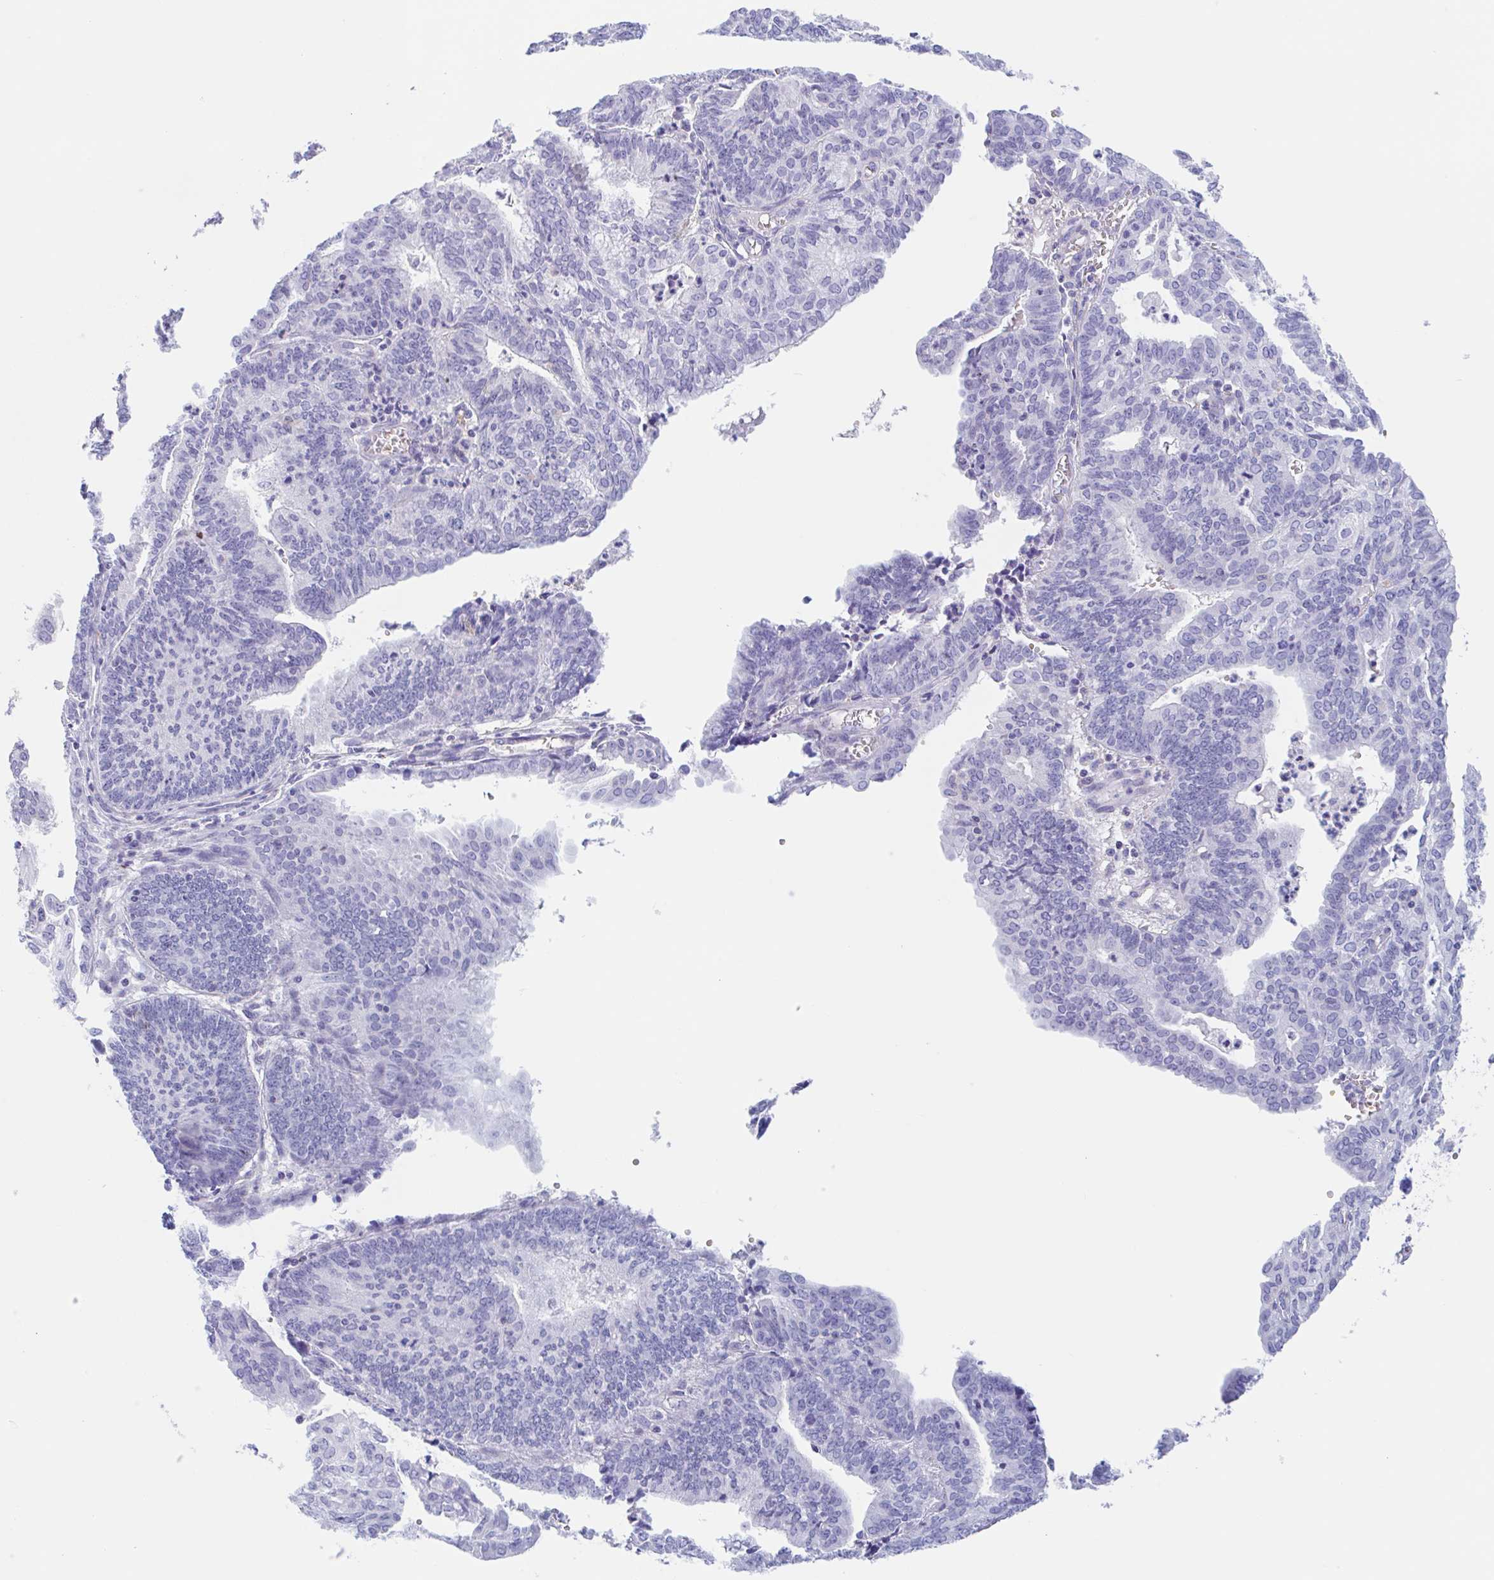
{"staining": {"intensity": "negative", "quantity": "none", "location": "none"}, "tissue": "endometrial cancer", "cell_type": "Tumor cells", "image_type": "cancer", "snomed": [{"axis": "morphology", "description": "Adenocarcinoma, NOS"}, {"axis": "topography", "description": "Endometrium"}], "caption": "A high-resolution photomicrograph shows immunohistochemistry (IHC) staining of endometrial cancer, which demonstrates no significant staining in tumor cells.", "gene": "ANKRD9", "patient": {"sex": "female", "age": 61}}